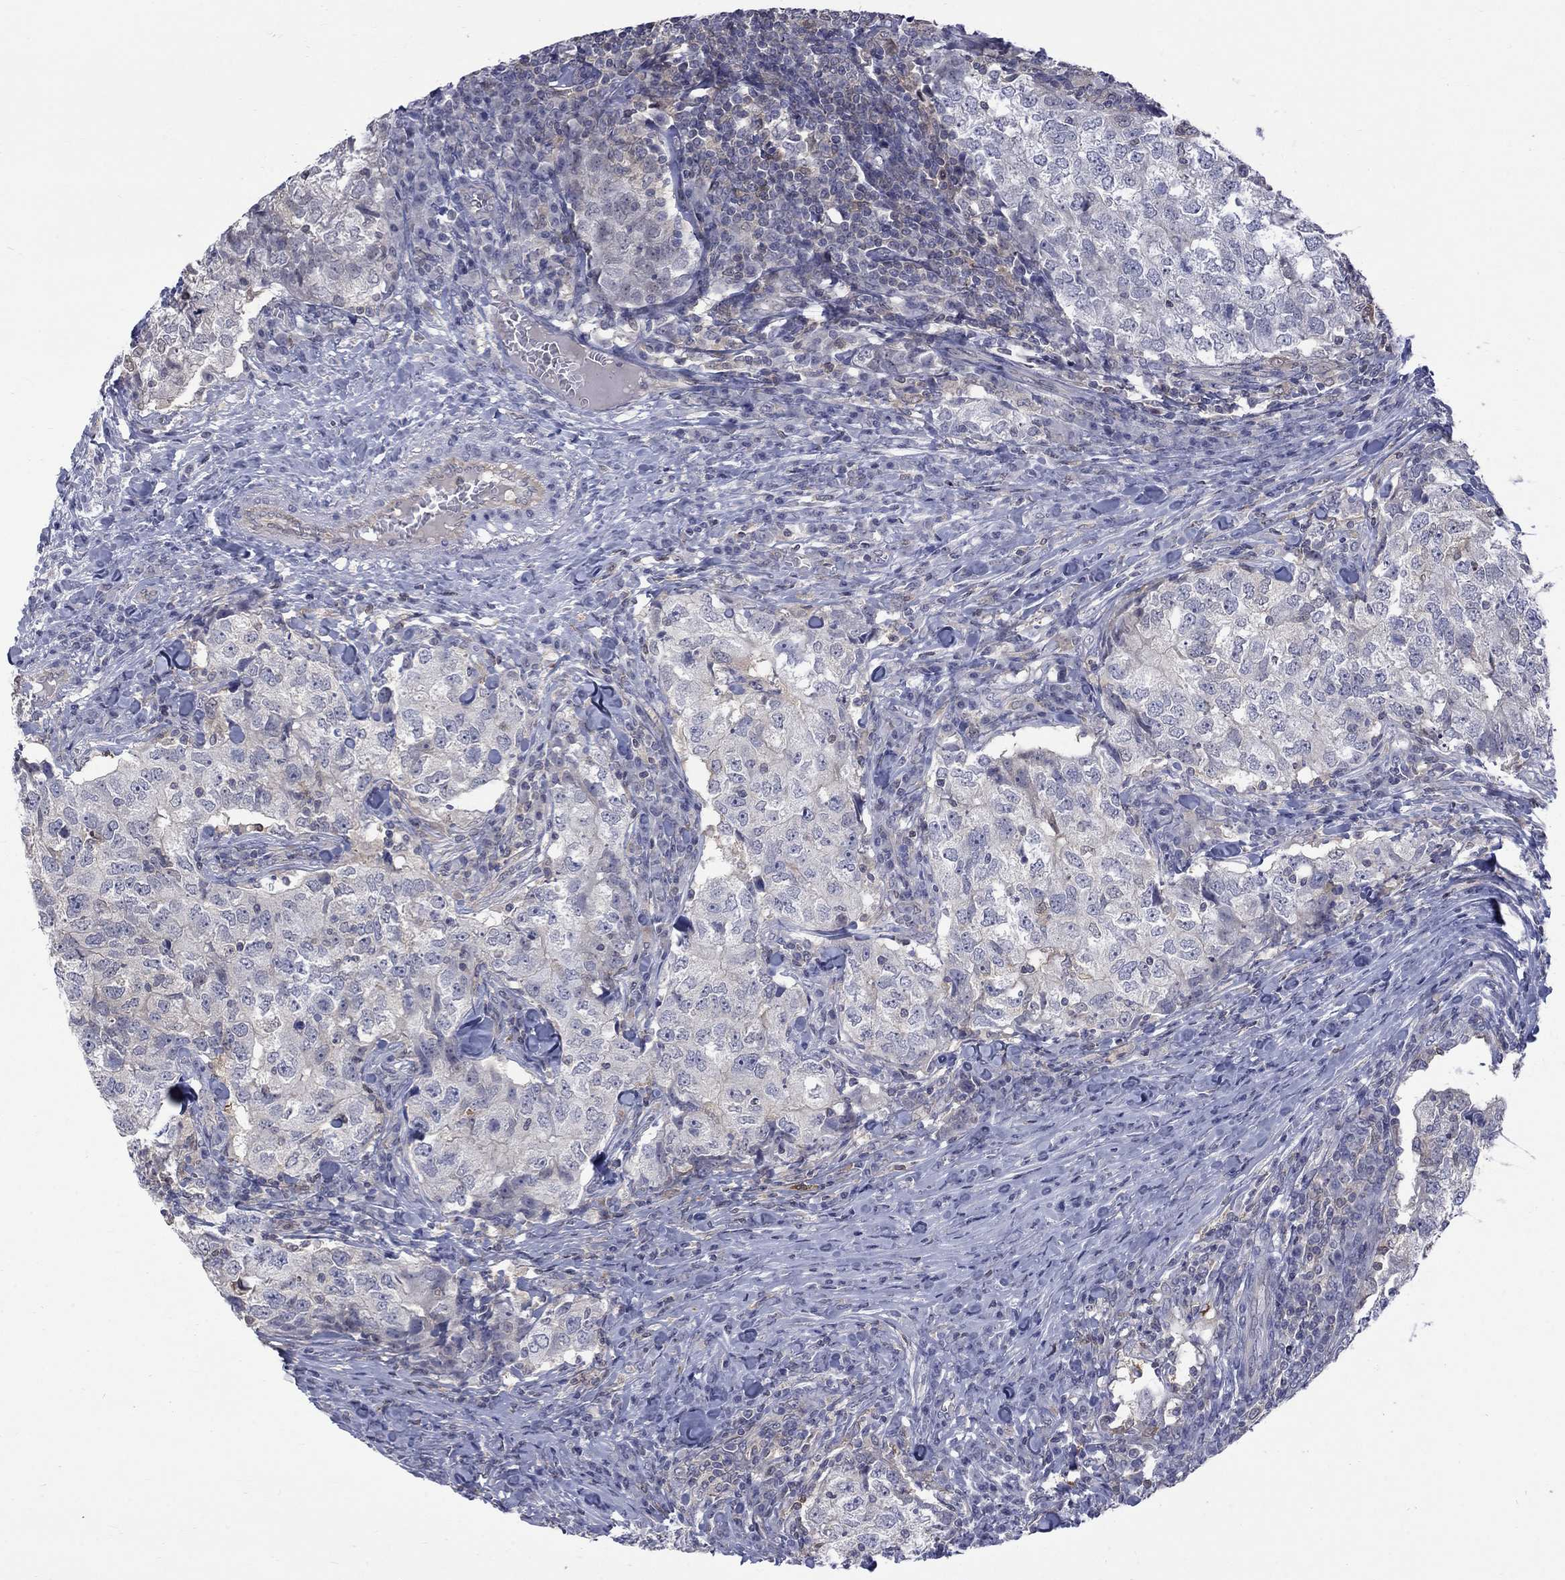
{"staining": {"intensity": "moderate", "quantity": "<25%", "location": "cytoplasmic/membranous"}, "tissue": "breast cancer", "cell_type": "Tumor cells", "image_type": "cancer", "snomed": [{"axis": "morphology", "description": "Duct carcinoma"}, {"axis": "topography", "description": "Breast"}], "caption": "A brown stain shows moderate cytoplasmic/membranous positivity of a protein in breast intraductal carcinoma tumor cells.", "gene": "HKDC1", "patient": {"sex": "female", "age": 30}}